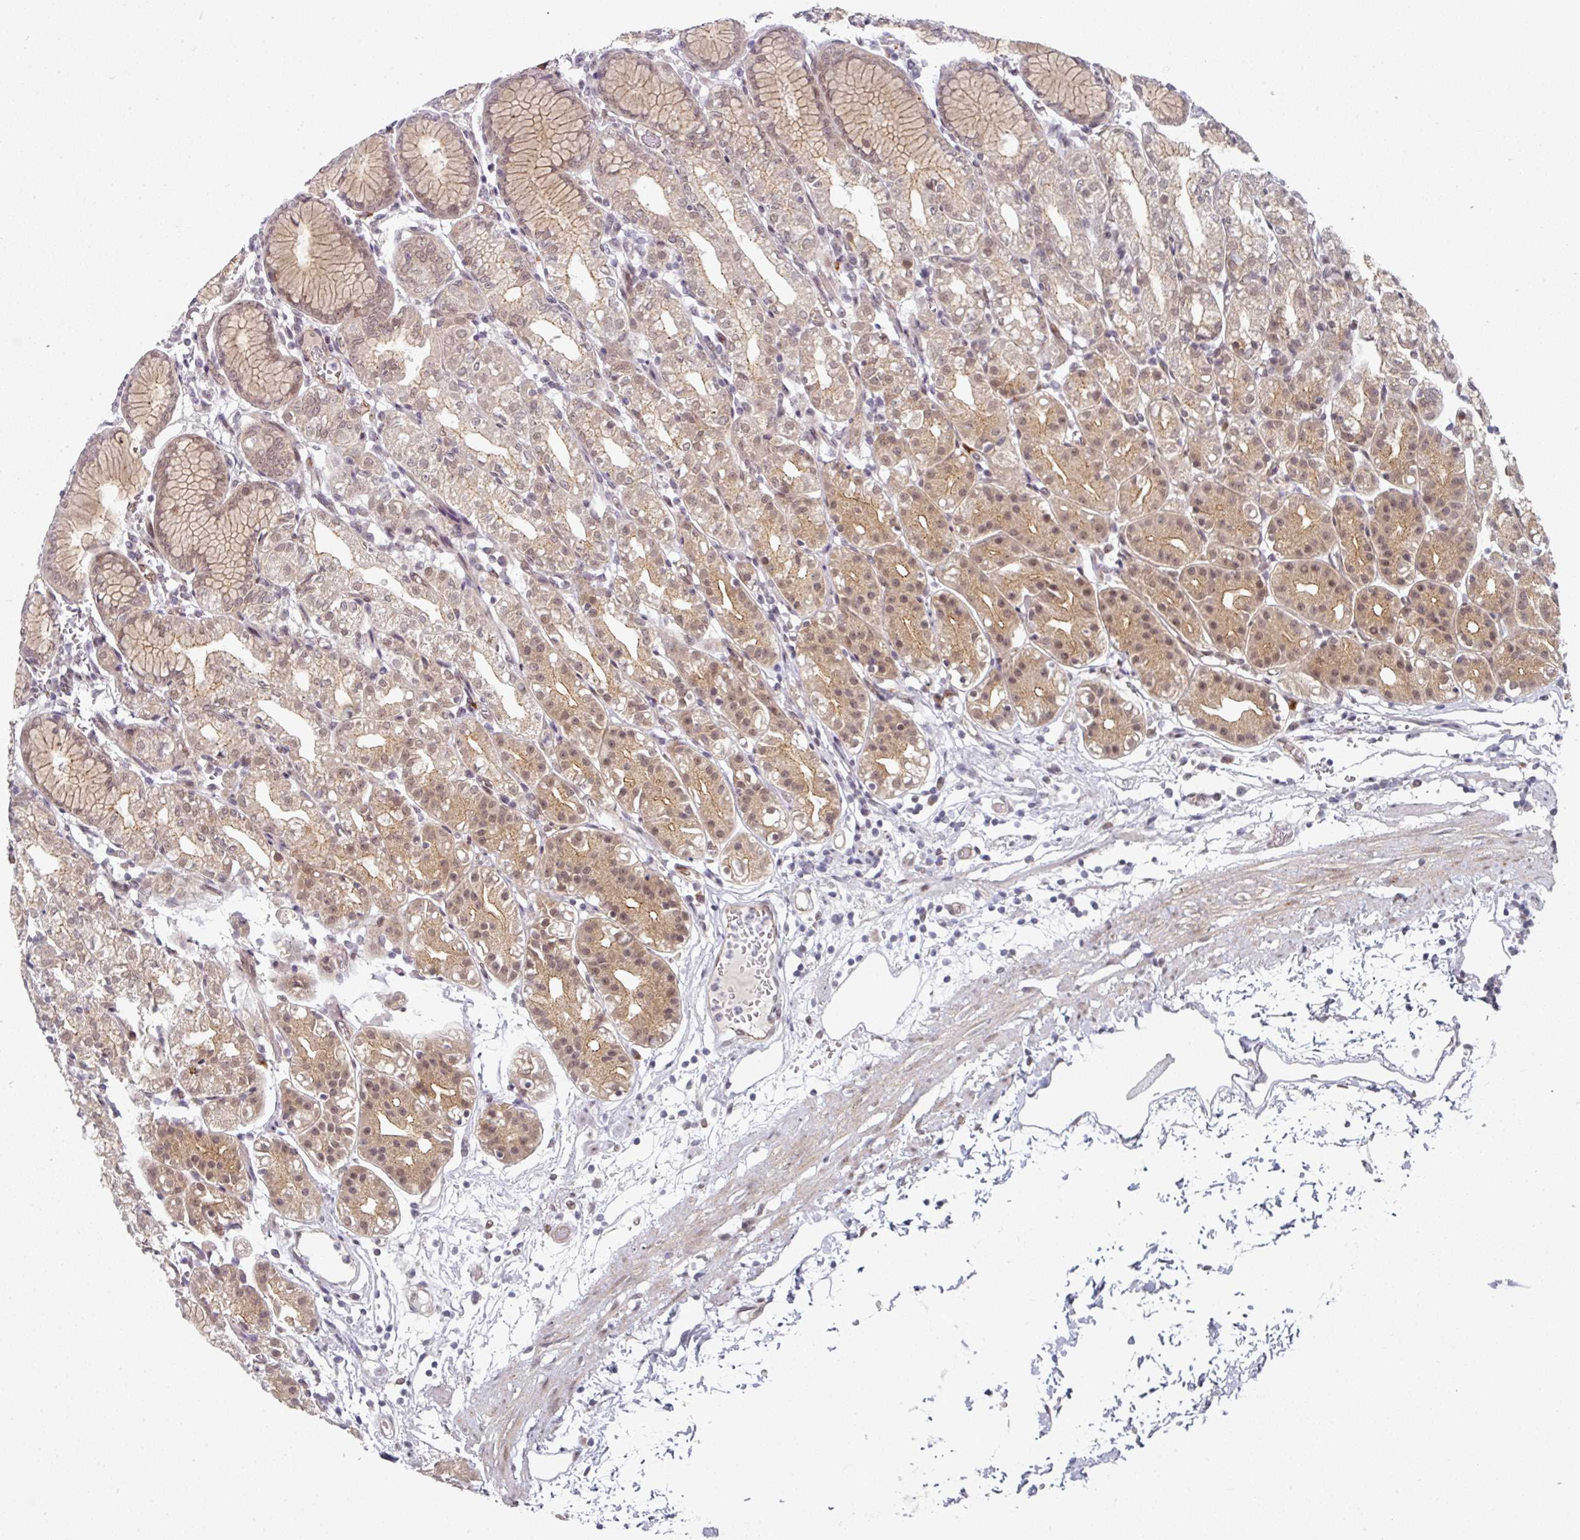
{"staining": {"intensity": "weak", "quantity": "25%-75%", "location": "cytoplasmic/membranous,nuclear"}, "tissue": "stomach", "cell_type": "Glandular cells", "image_type": "normal", "snomed": [{"axis": "morphology", "description": "Normal tissue, NOS"}, {"axis": "topography", "description": "Stomach"}], "caption": "A photomicrograph of stomach stained for a protein demonstrates weak cytoplasmic/membranous,nuclear brown staining in glandular cells.", "gene": "TMCC1", "patient": {"sex": "female", "age": 57}}